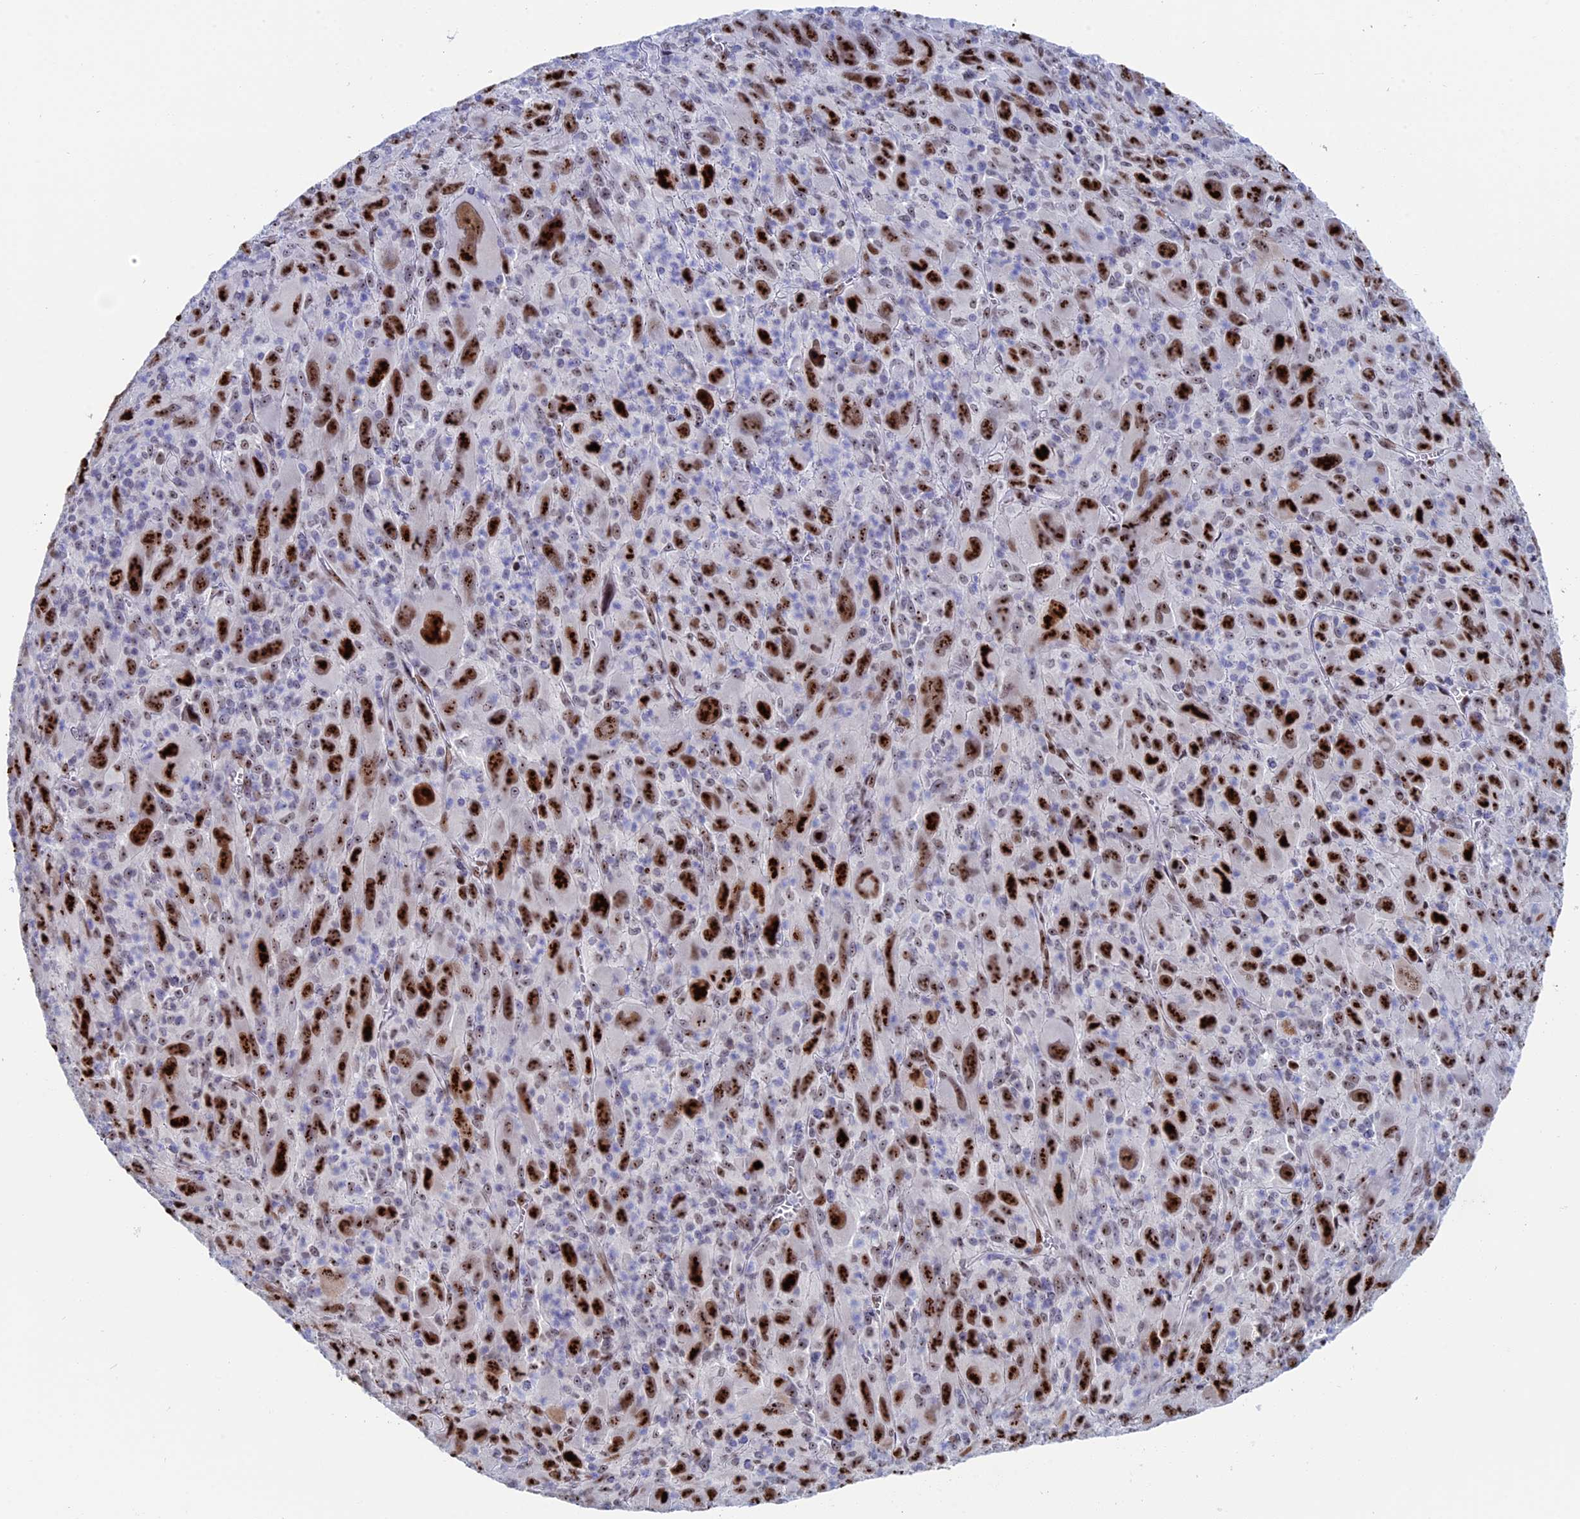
{"staining": {"intensity": "strong", "quantity": ">75%", "location": "nuclear"}, "tissue": "melanoma", "cell_type": "Tumor cells", "image_type": "cancer", "snomed": [{"axis": "morphology", "description": "Malignant melanoma, Metastatic site"}, {"axis": "topography", "description": "Skin"}], "caption": "Protein expression analysis of human malignant melanoma (metastatic site) reveals strong nuclear positivity in approximately >75% of tumor cells.", "gene": "CCDC86", "patient": {"sex": "female", "age": 56}}